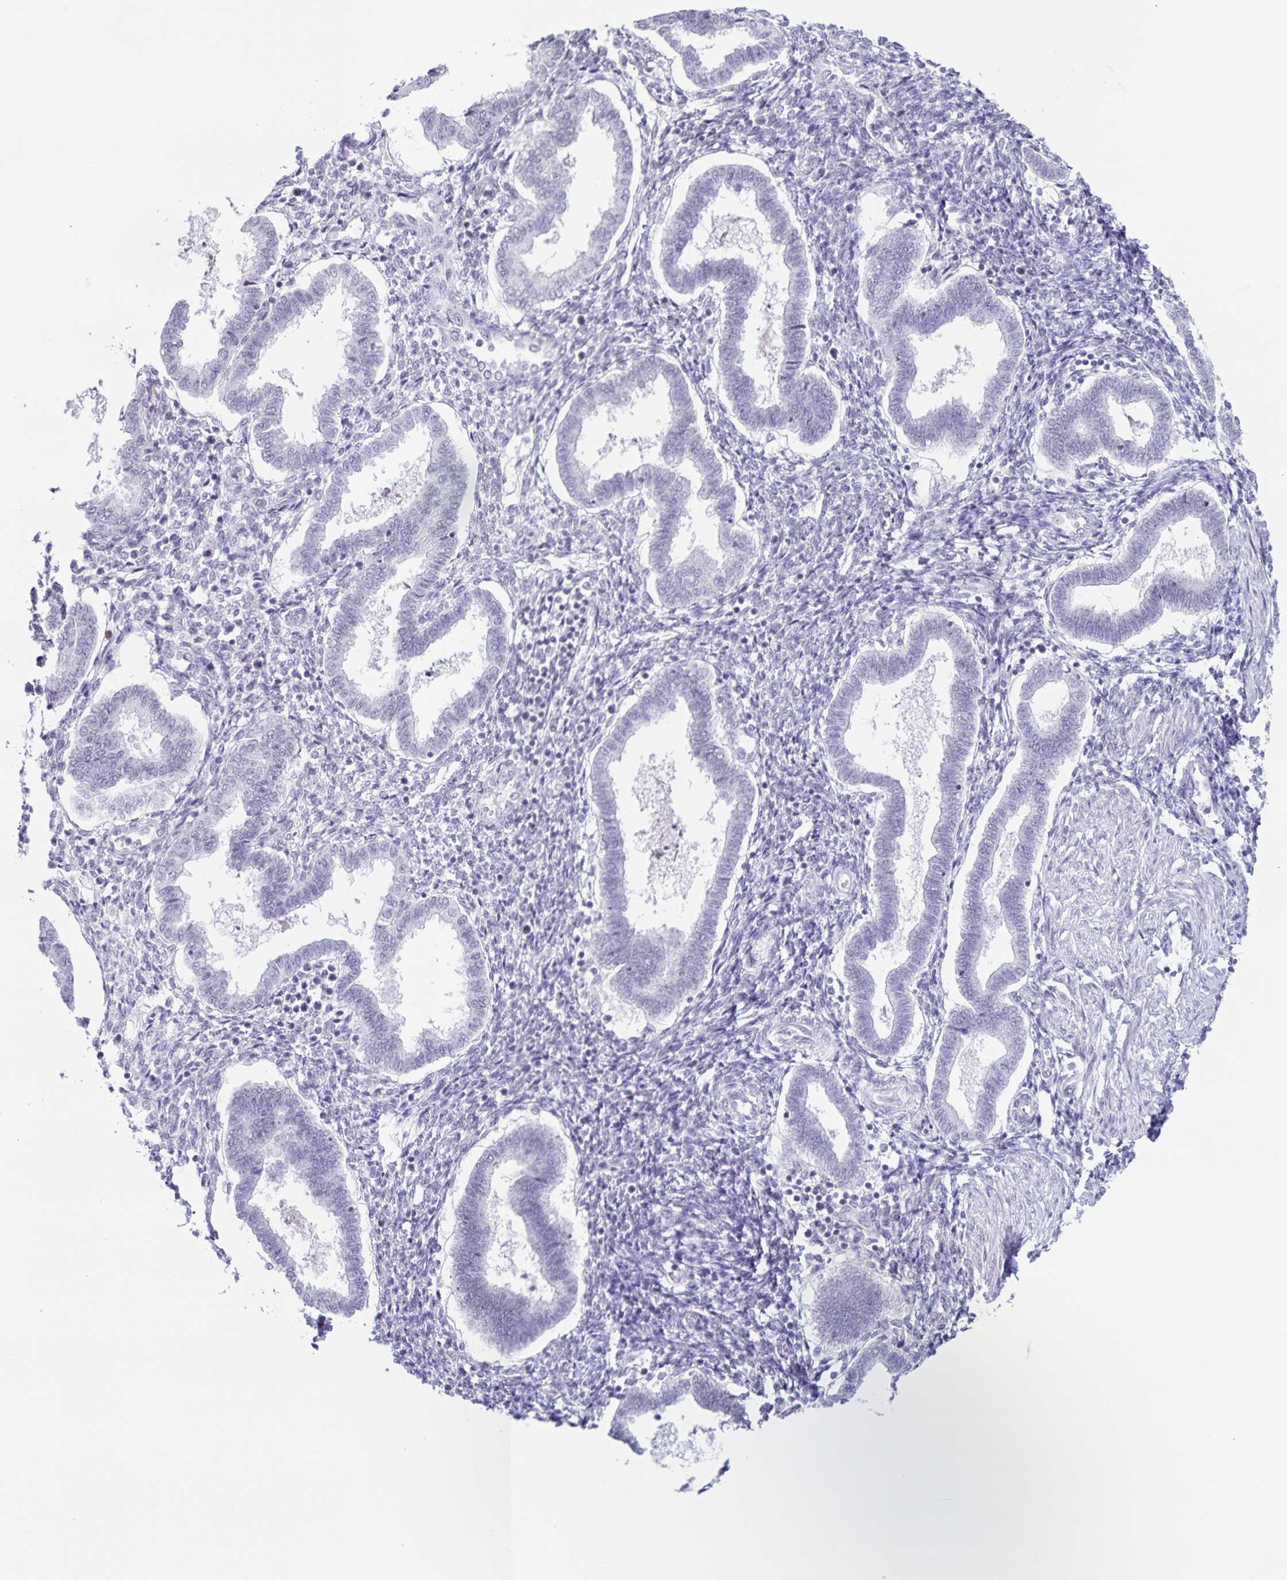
{"staining": {"intensity": "negative", "quantity": "none", "location": "none"}, "tissue": "endometrium", "cell_type": "Cells in endometrial stroma", "image_type": "normal", "snomed": [{"axis": "morphology", "description": "Normal tissue, NOS"}, {"axis": "topography", "description": "Endometrium"}], "caption": "DAB immunohistochemical staining of normal human endometrium demonstrates no significant expression in cells in endometrial stroma. (DAB IHC, high magnification).", "gene": "LCE6A", "patient": {"sex": "female", "age": 24}}